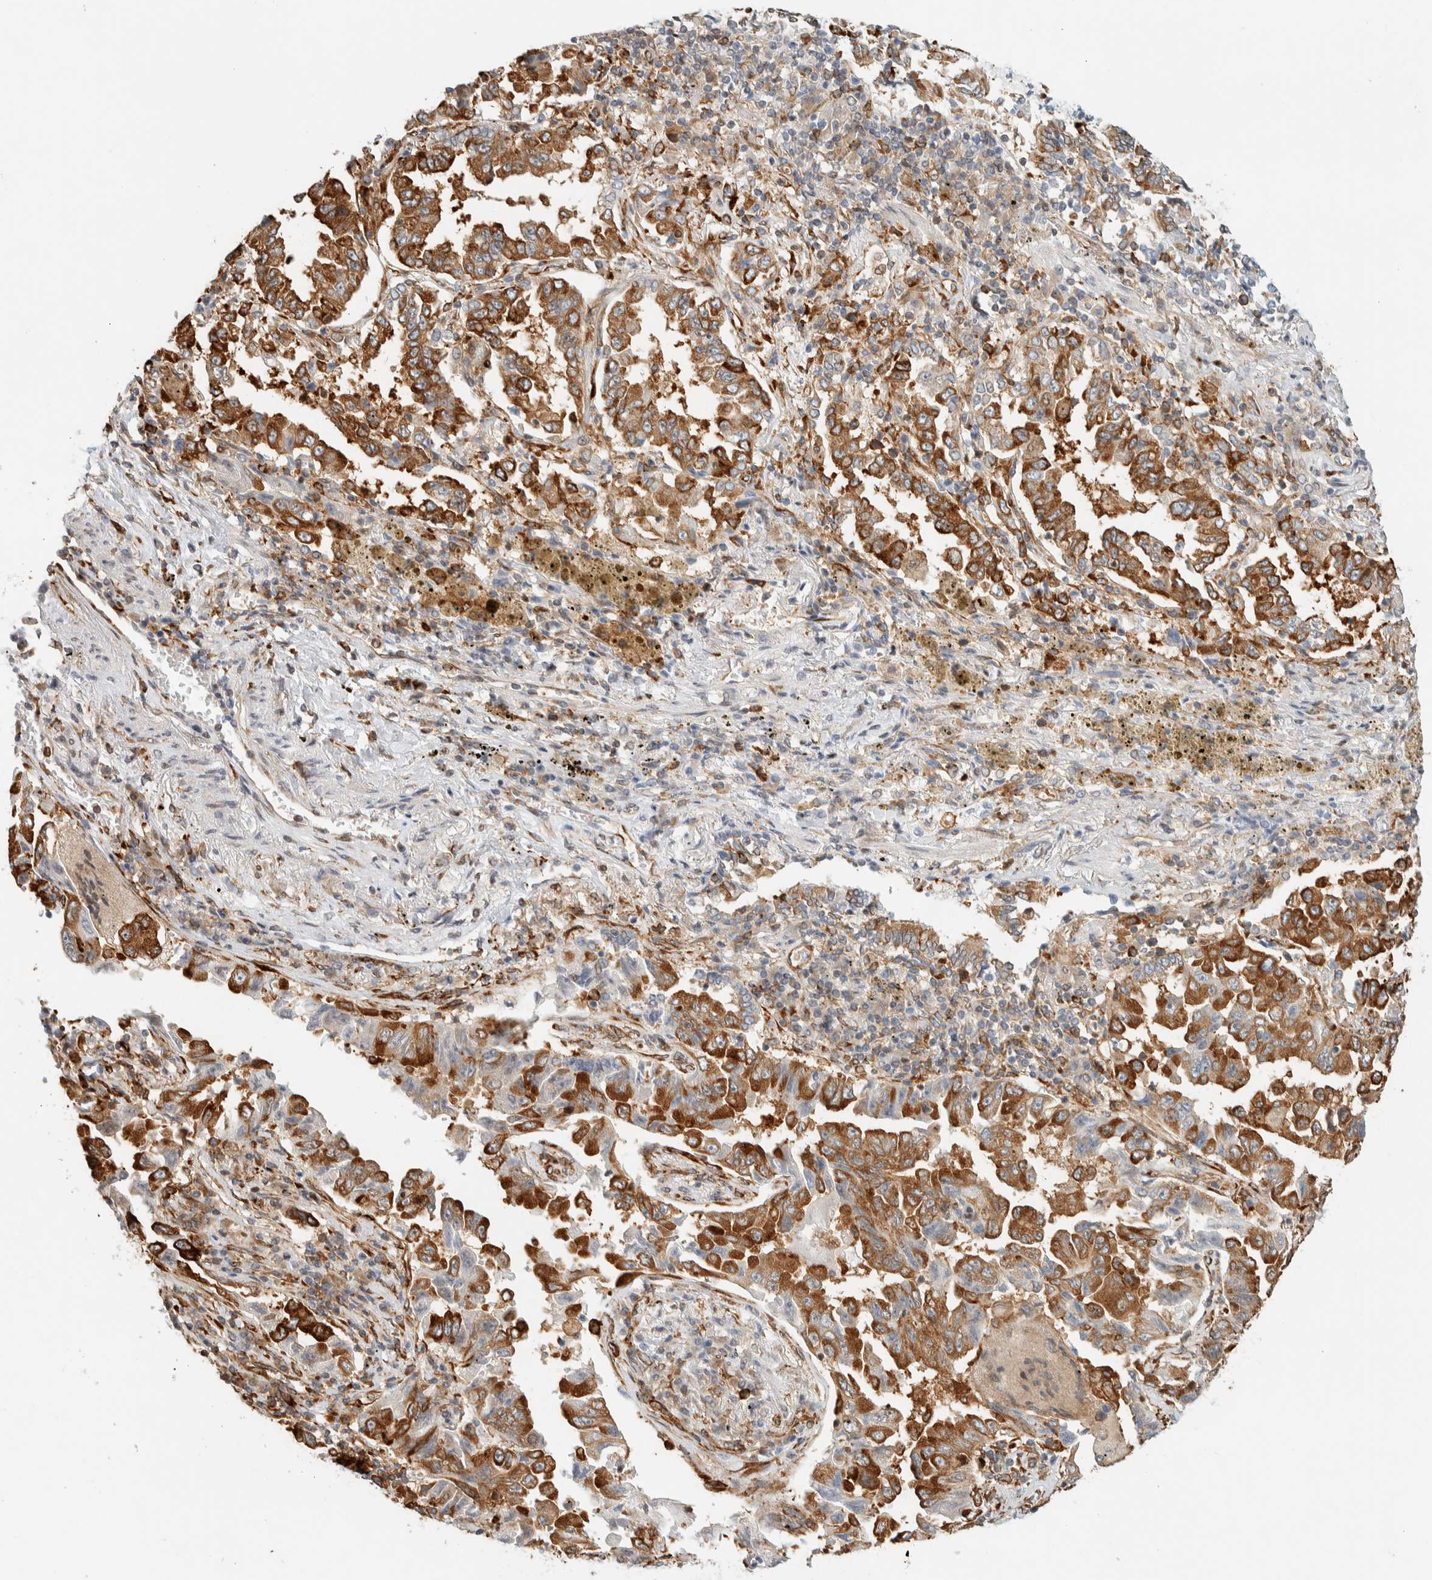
{"staining": {"intensity": "strong", "quantity": ">75%", "location": "cytoplasmic/membranous"}, "tissue": "lung cancer", "cell_type": "Tumor cells", "image_type": "cancer", "snomed": [{"axis": "morphology", "description": "Adenocarcinoma, NOS"}, {"axis": "topography", "description": "Lung"}], "caption": "A brown stain shows strong cytoplasmic/membranous expression of a protein in human adenocarcinoma (lung) tumor cells.", "gene": "LLGL2", "patient": {"sex": "female", "age": 51}}